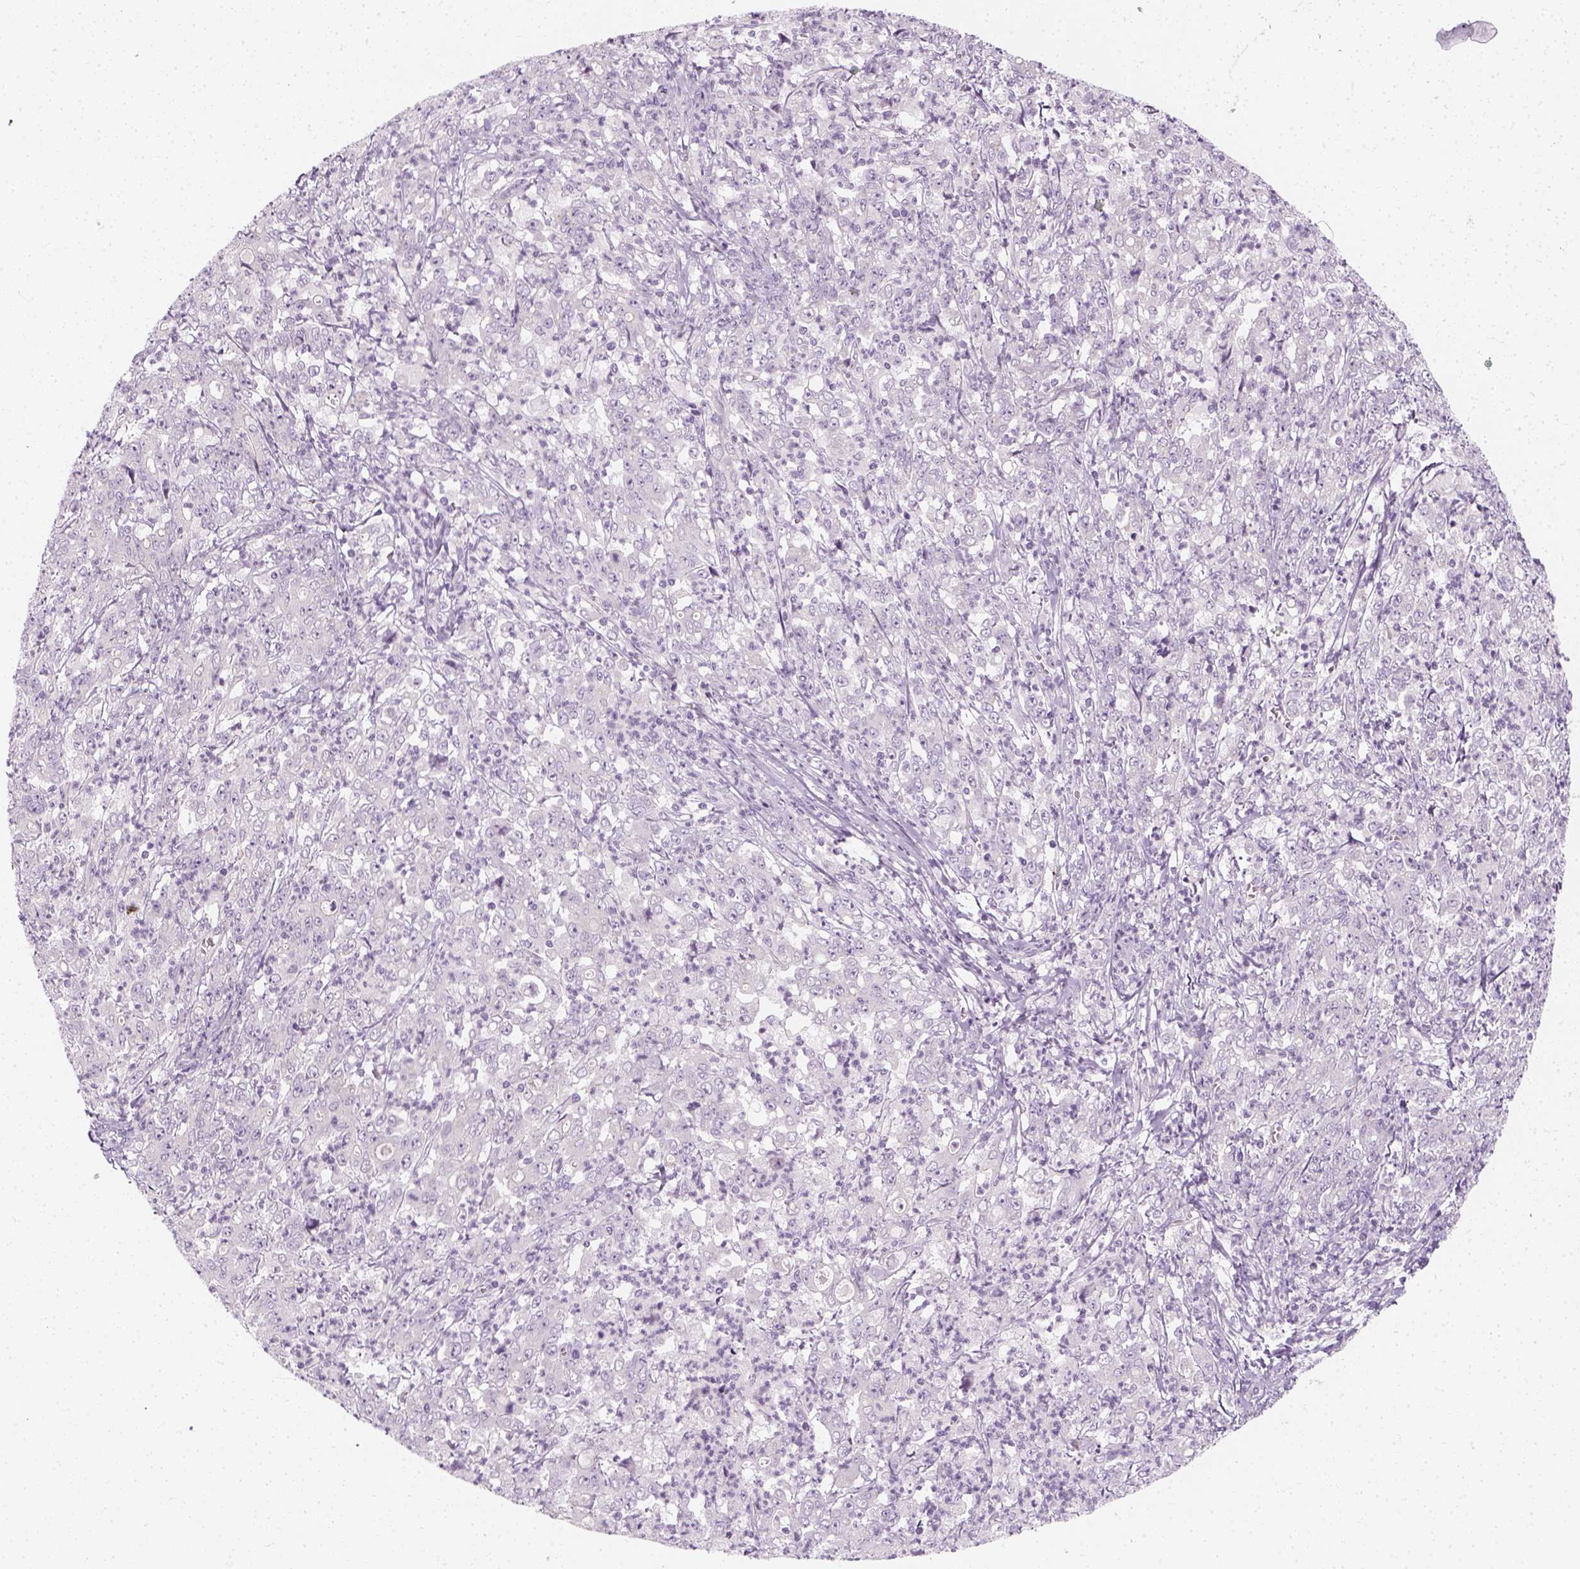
{"staining": {"intensity": "negative", "quantity": "none", "location": "none"}, "tissue": "stomach cancer", "cell_type": "Tumor cells", "image_type": "cancer", "snomed": [{"axis": "morphology", "description": "Adenocarcinoma, NOS"}, {"axis": "topography", "description": "Stomach, lower"}], "caption": "The IHC micrograph has no significant staining in tumor cells of adenocarcinoma (stomach) tissue. (Immunohistochemistry, brightfield microscopy, high magnification).", "gene": "PRAME", "patient": {"sex": "female", "age": 71}}